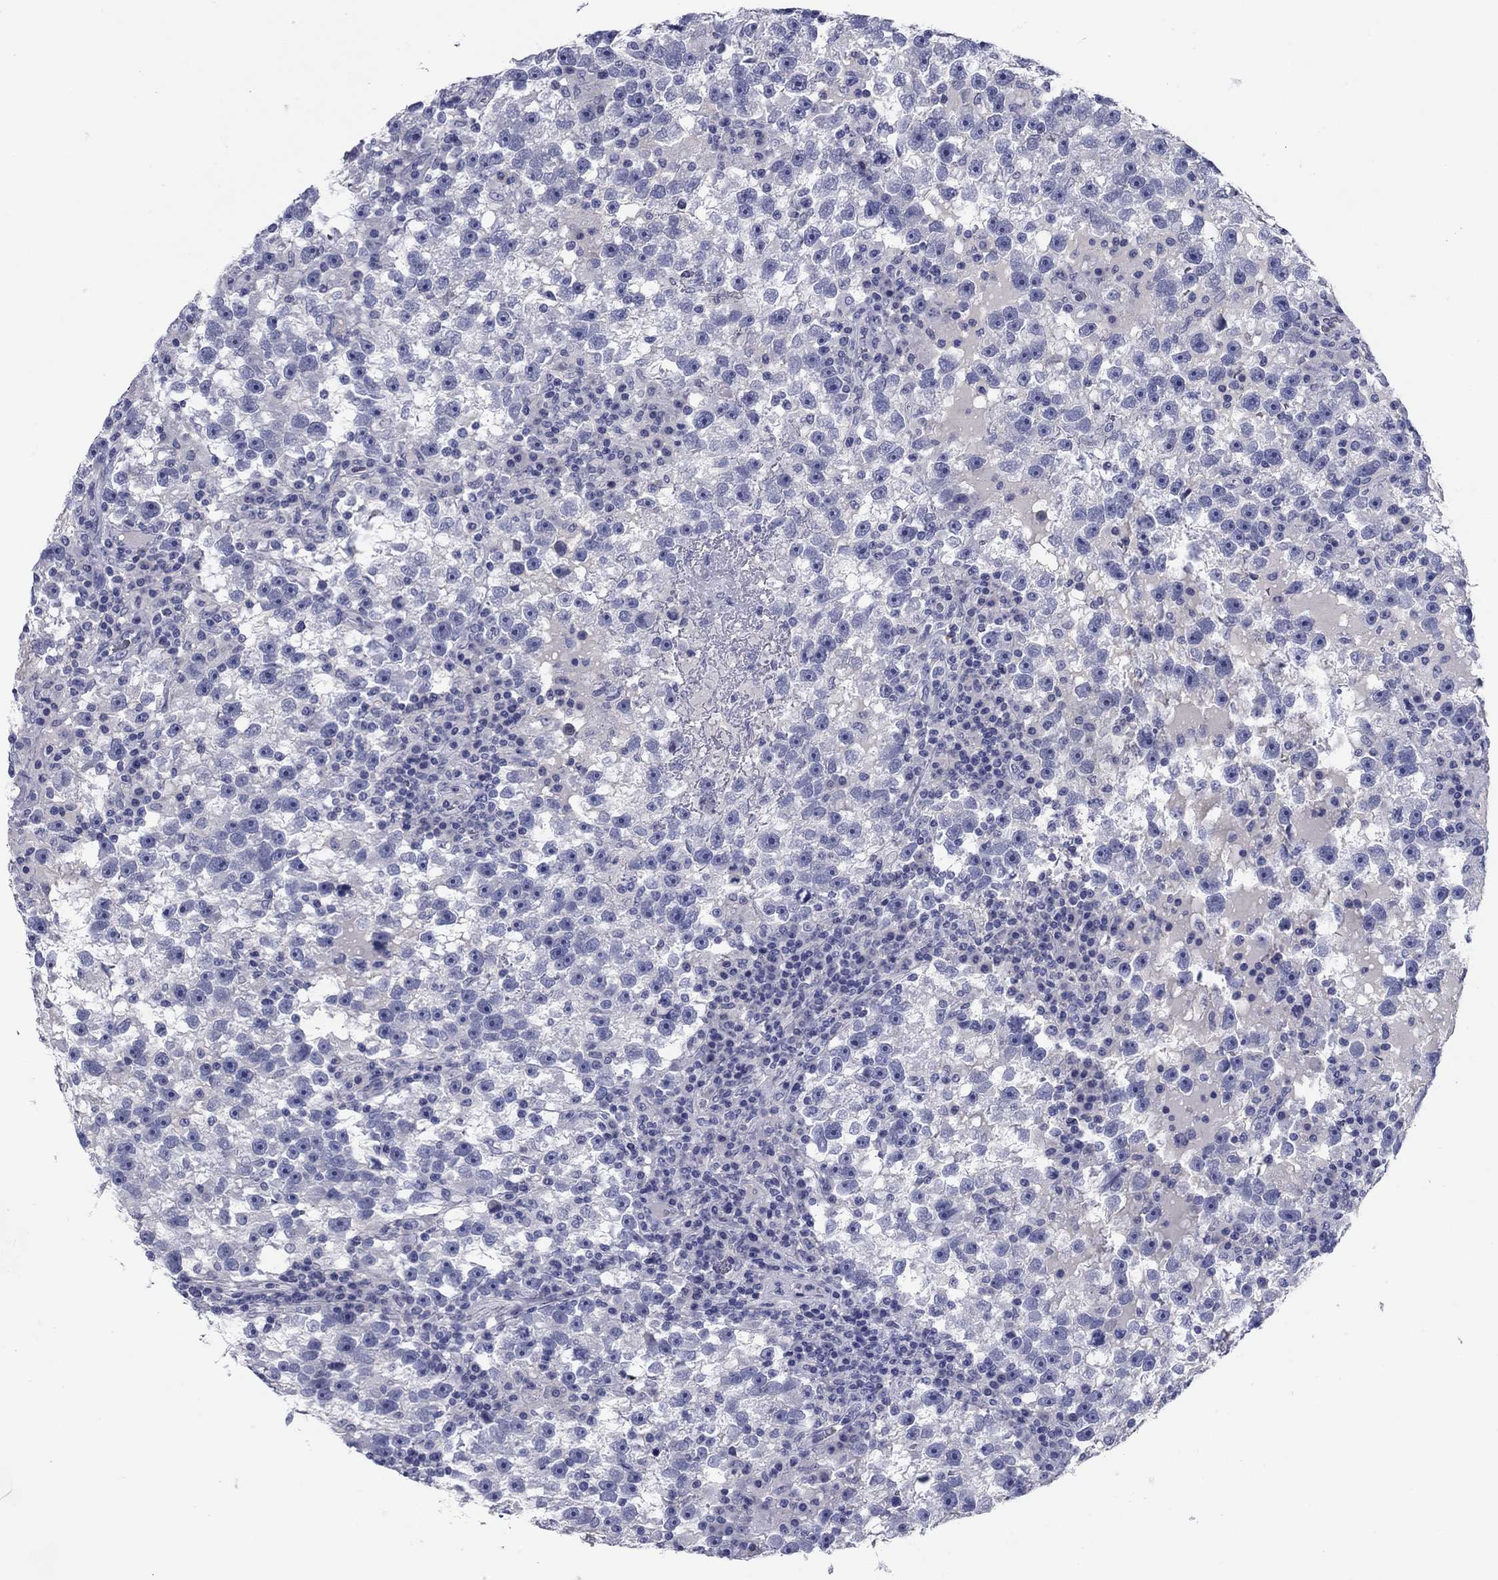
{"staining": {"intensity": "negative", "quantity": "none", "location": "none"}, "tissue": "testis cancer", "cell_type": "Tumor cells", "image_type": "cancer", "snomed": [{"axis": "morphology", "description": "Seminoma, NOS"}, {"axis": "topography", "description": "Testis"}], "caption": "There is no significant positivity in tumor cells of testis seminoma. Nuclei are stained in blue.", "gene": "KCNH1", "patient": {"sex": "male", "age": 47}}